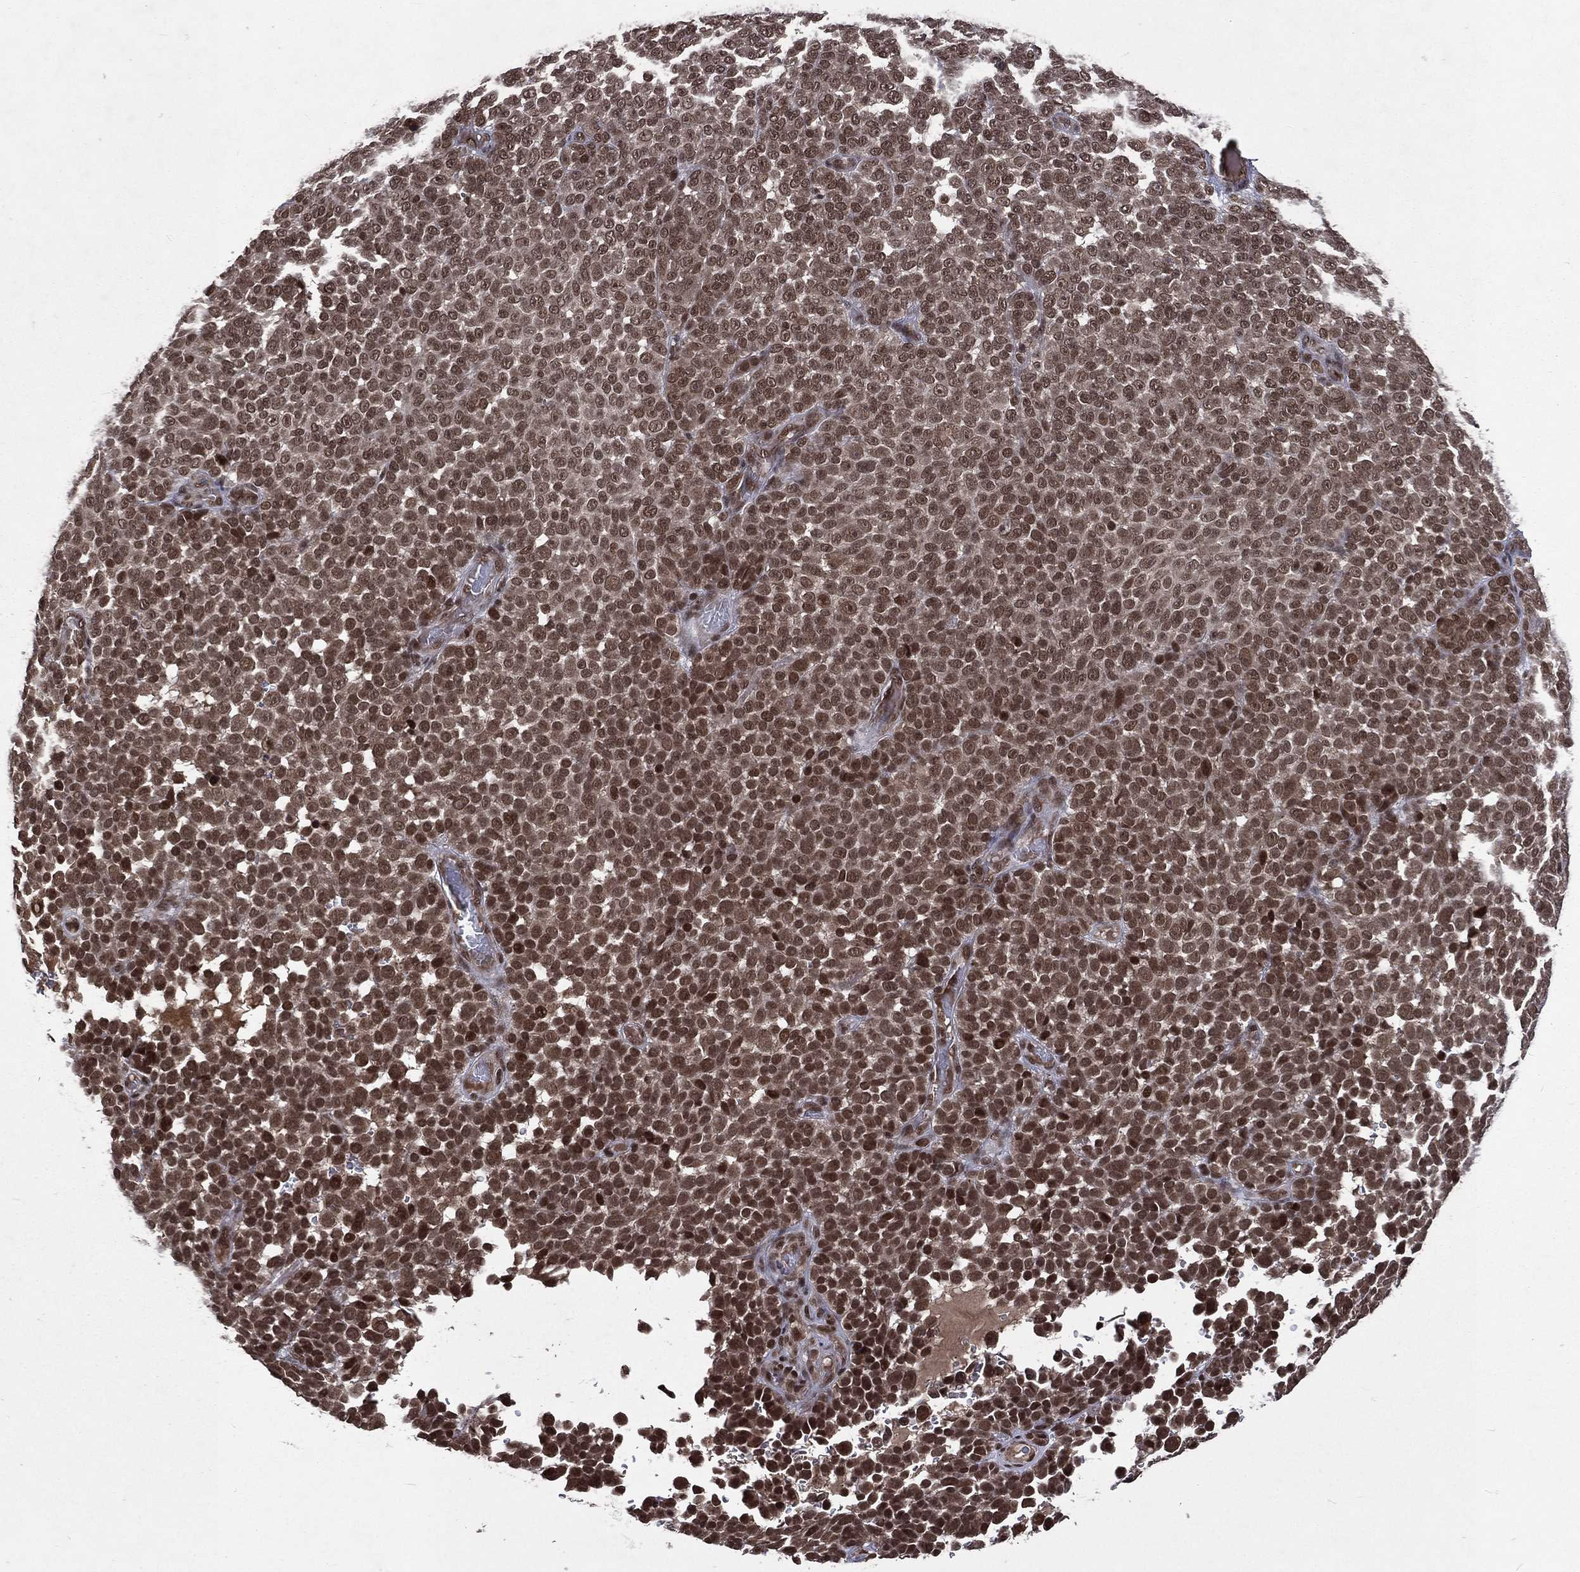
{"staining": {"intensity": "moderate", "quantity": ">75%", "location": "nuclear"}, "tissue": "melanoma", "cell_type": "Tumor cells", "image_type": "cancer", "snomed": [{"axis": "morphology", "description": "Malignant melanoma, NOS"}, {"axis": "topography", "description": "Skin"}], "caption": "Protein staining of malignant melanoma tissue exhibits moderate nuclear staining in approximately >75% of tumor cells.", "gene": "DMAP1", "patient": {"sex": "female", "age": 95}}